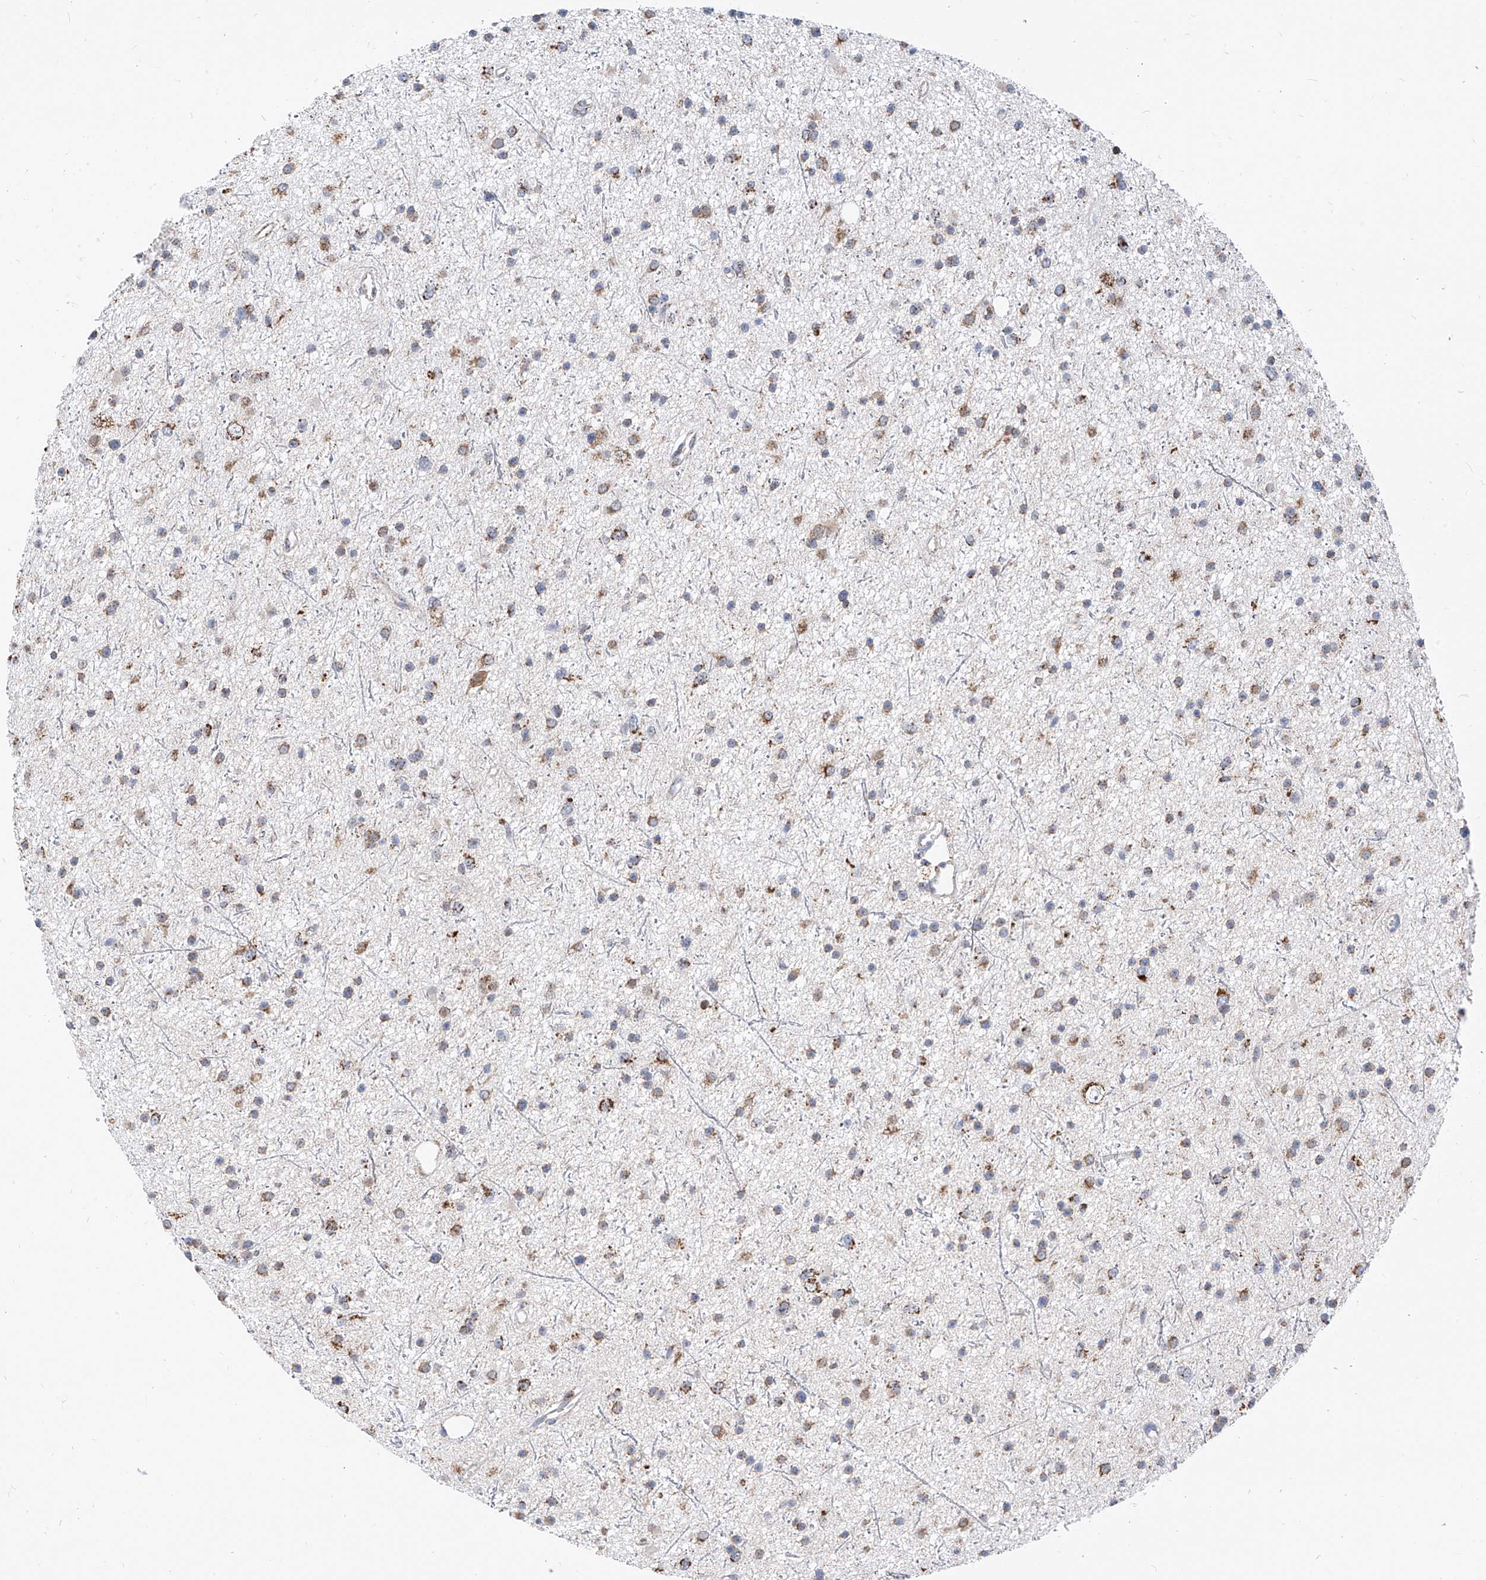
{"staining": {"intensity": "moderate", "quantity": "25%-75%", "location": "cytoplasmic/membranous"}, "tissue": "glioma", "cell_type": "Tumor cells", "image_type": "cancer", "snomed": [{"axis": "morphology", "description": "Glioma, malignant, Low grade"}, {"axis": "topography", "description": "Cerebral cortex"}], "caption": "Immunohistochemistry (IHC) micrograph of neoplastic tissue: low-grade glioma (malignant) stained using immunohistochemistry reveals medium levels of moderate protein expression localized specifically in the cytoplasmic/membranous of tumor cells, appearing as a cytoplasmic/membranous brown color.", "gene": "NALCN", "patient": {"sex": "female", "age": 39}}